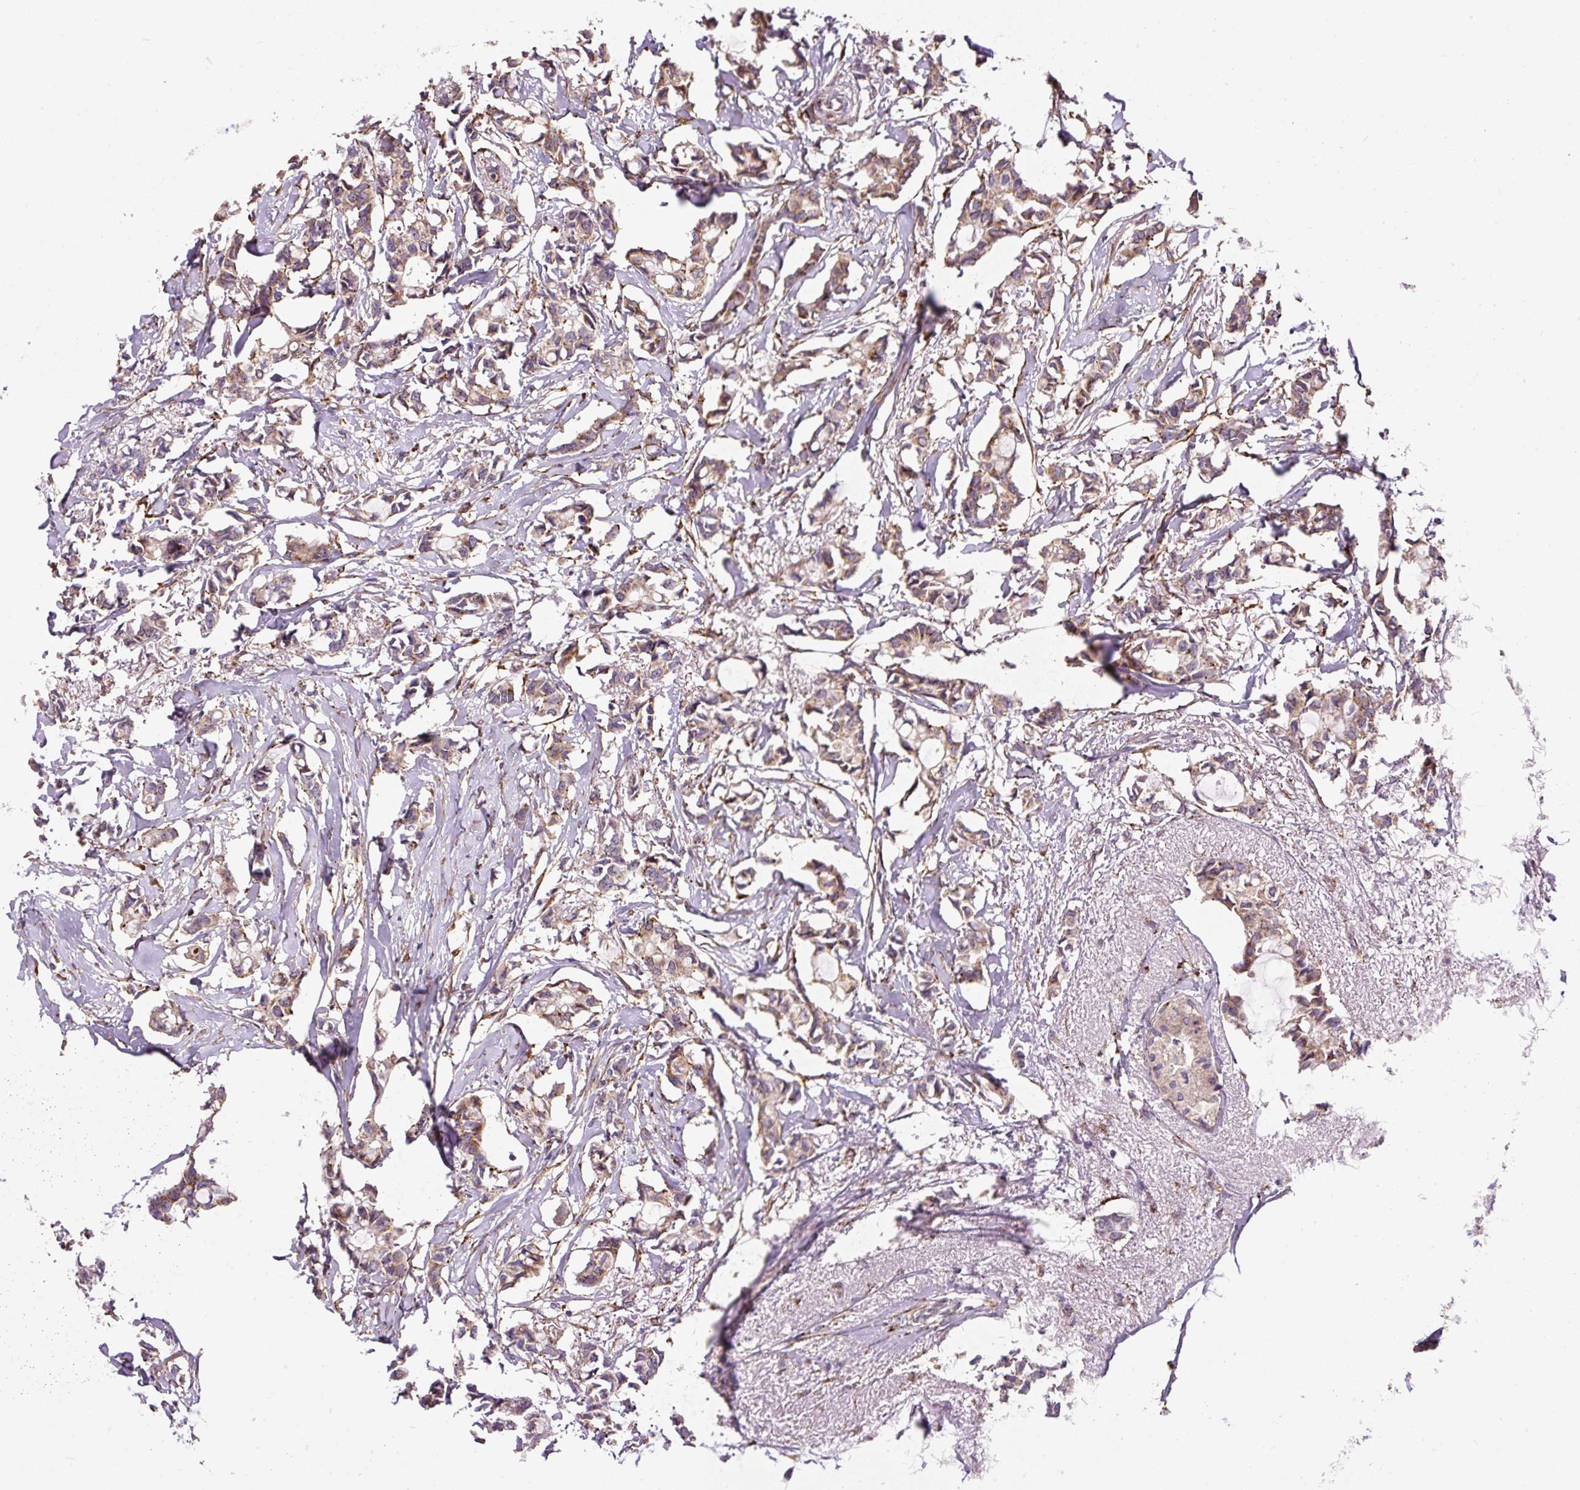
{"staining": {"intensity": "moderate", "quantity": ">75%", "location": "cytoplasmic/membranous"}, "tissue": "breast cancer", "cell_type": "Tumor cells", "image_type": "cancer", "snomed": [{"axis": "morphology", "description": "Duct carcinoma"}, {"axis": "topography", "description": "Breast"}], "caption": "Protein staining of breast cancer (infiltrating ductal carcinoma) tissue demonstrates moderate cytoplasmic/membranous staining in approximately >75% of tumor cells. (IHC, brightfield microscopy, high magnification).", "gene": "RNF170", "patient": {"sex": "female", "age": 73}}